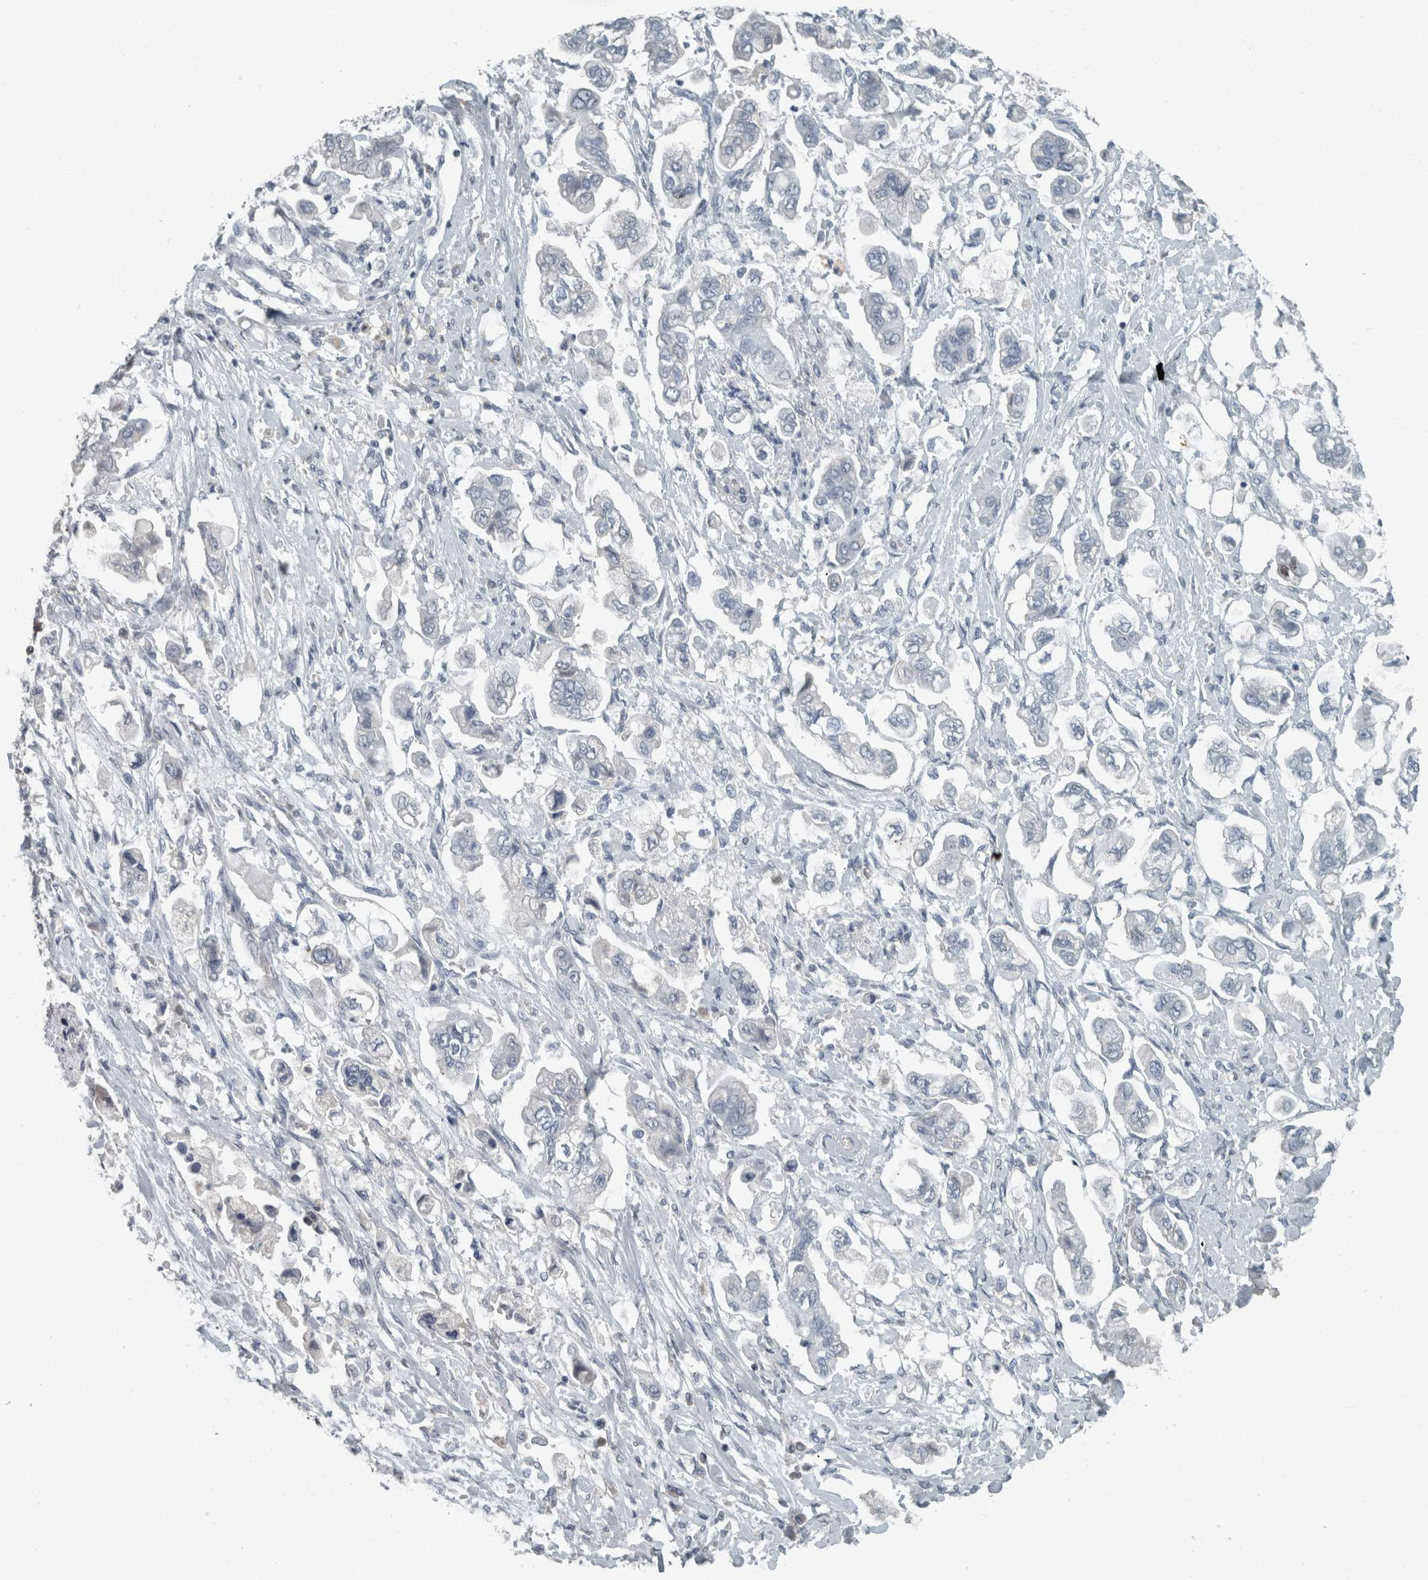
{"staining": {"intensity": "negative", "quantity": "none", "location": "none"}, "tissue": "stomach cancer", "cell_type": "Tumor cells", "image_type": "cancer", "snomed": [{"axis": "morphology", "description": "Adenocarcinoma, NOS"}, {"axis": "topography", "description": "Stomach"}], "caption": "DAB (3,3'-diaminobenzidine) immunohistochemical staining of human adenocarcinoma (stomach) displays no significant expression in tumor cells.", "gene": "CHL1", "patient": {"sex": "male", "age": 62}}